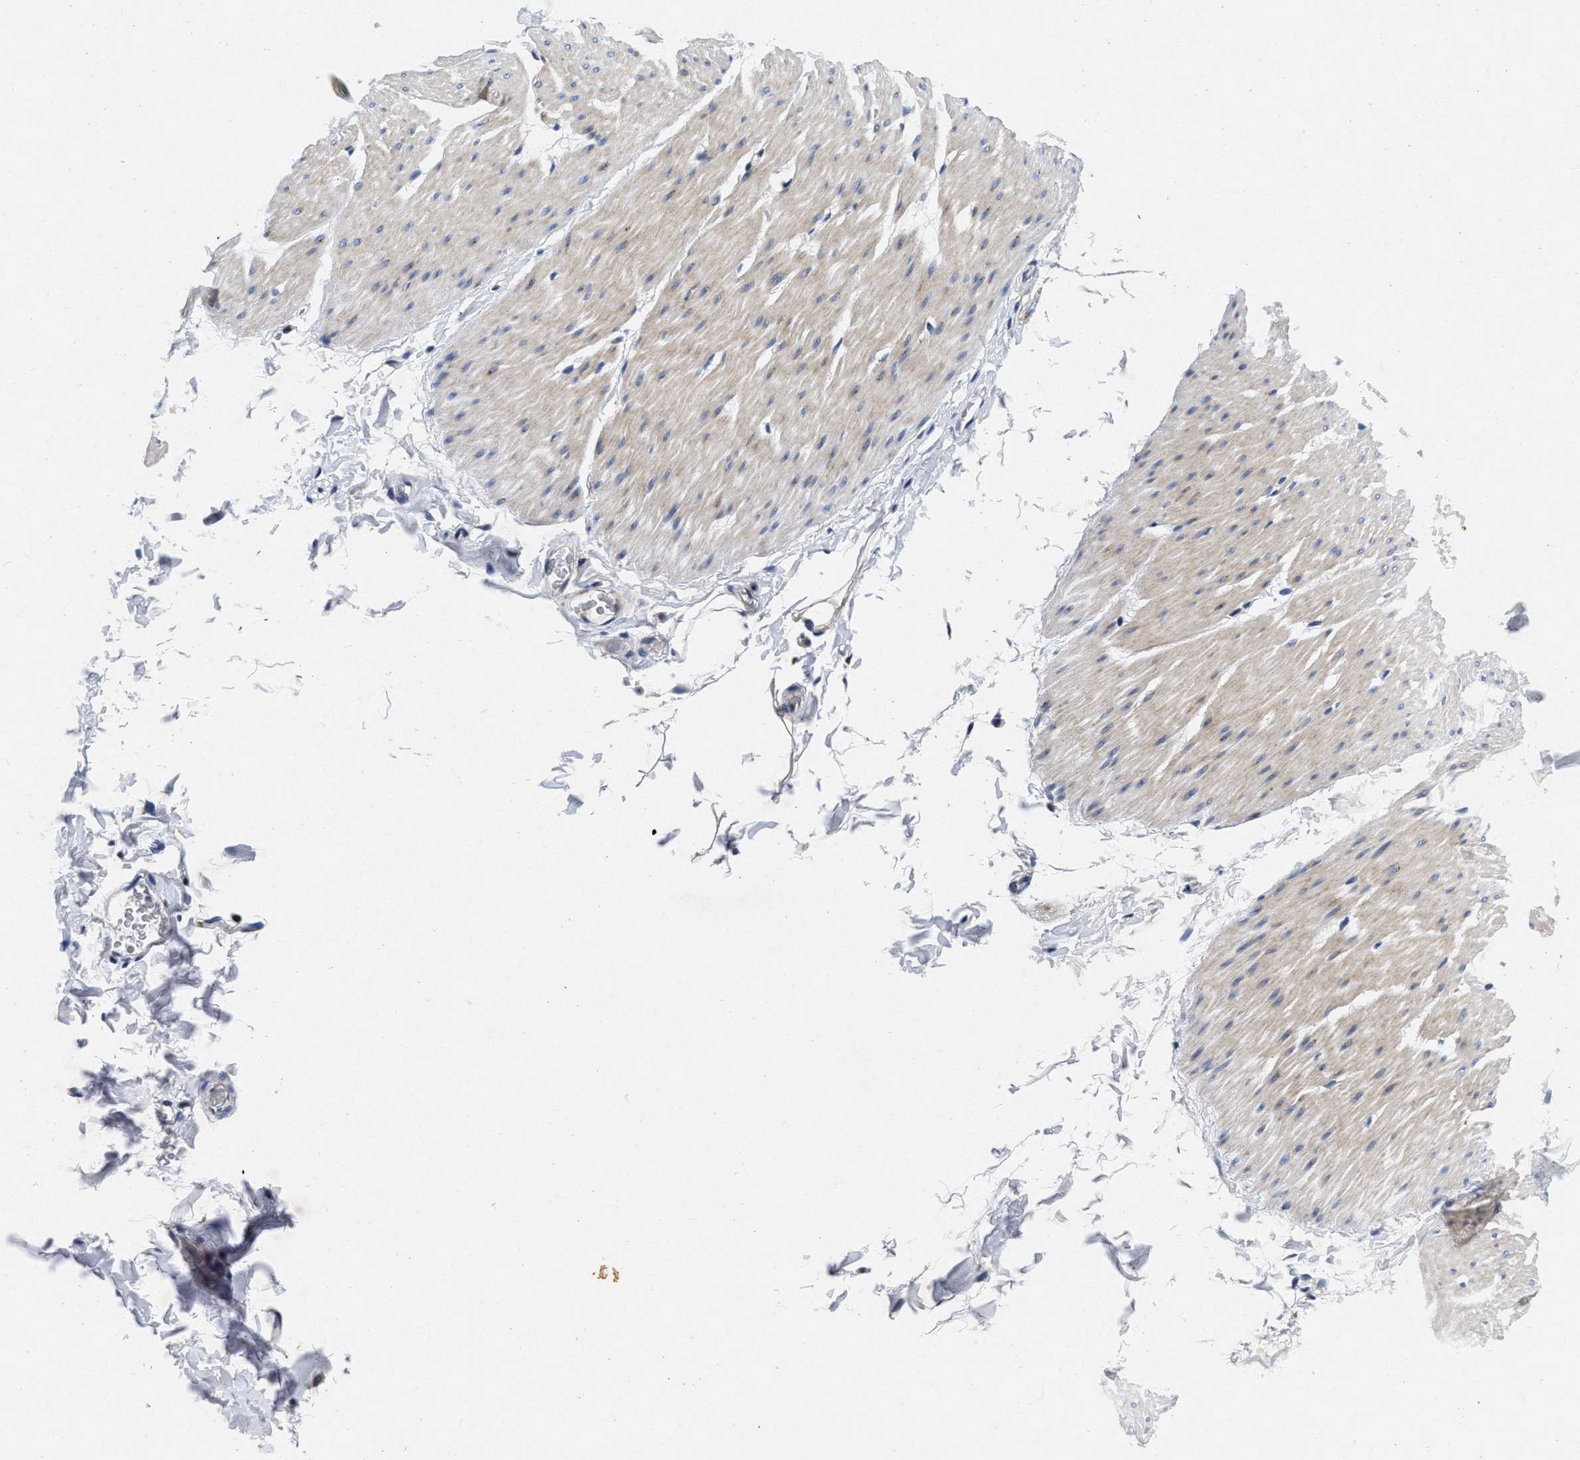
{"staining": {"intensity": "weak", "quantity": "<25%", "location": "cytoplasmic/membranous"}, "tissue": "smooth muscle", "cell_type": "Smooth muscle cells", "image_type": "normal", "snomed": [{"axis": "morphology", "description": "Normal tissue, NOS"}, {"axis": "topography", "description": "Smooth muscle"}, {"axis": "topography", "description": "Colon"}], "caption": "There is no significant positivity in smooth muscle cells of smooth muscle. (Immunohistochemistry (ihc), brightfield microscopy, high magnification).", "gene": "LAD1", "patient": {"sex": "male", "age": 67}}